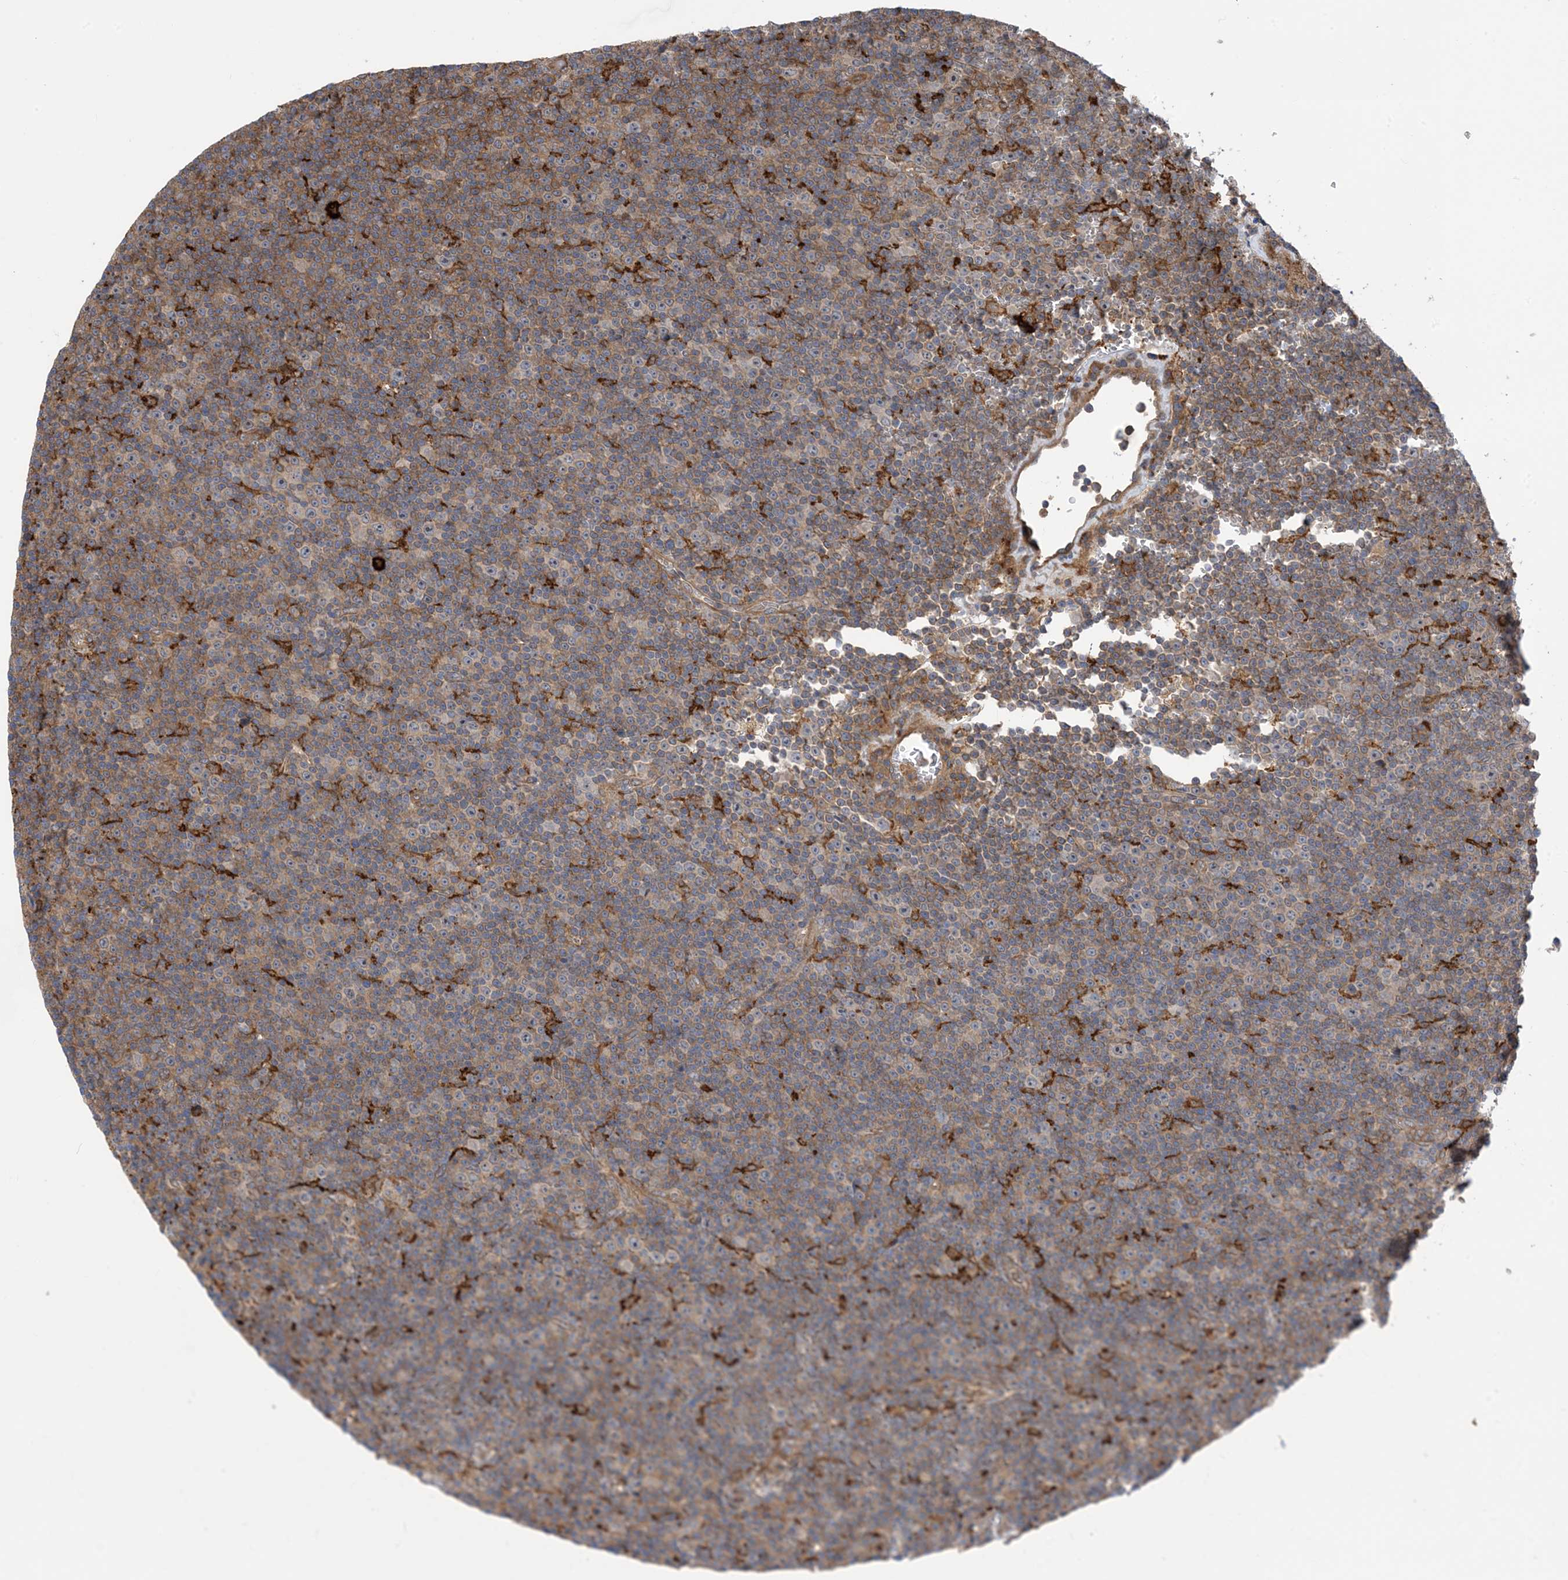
{"staining": {"intensity": "weak", "quantity": "25%-75%", "location": "cytoplasmic/membranous"}, "tissue": "lymphoma", "cell_type": "Tumor cells", "image_type": "cancer", "snomed": [{"axis": "morphology", "description": "Malignant lymphoma, non-Hodgkin's type, Low grade"}, {"axis": "topography", "description": "Lymph node"}], "caption": "Lymphoma tissue shows weak cytoplasmic/membranous expression in about 25%-75% of tumor cells, visualized by immunohistochemistry. The protein of interest is stained brown, and the nuclei are stained in blue (DAB IHC with brightfield microscopy, high magnification).", "gene": "HS1BP3", "patient": {"sex": "female", "age": 67}}